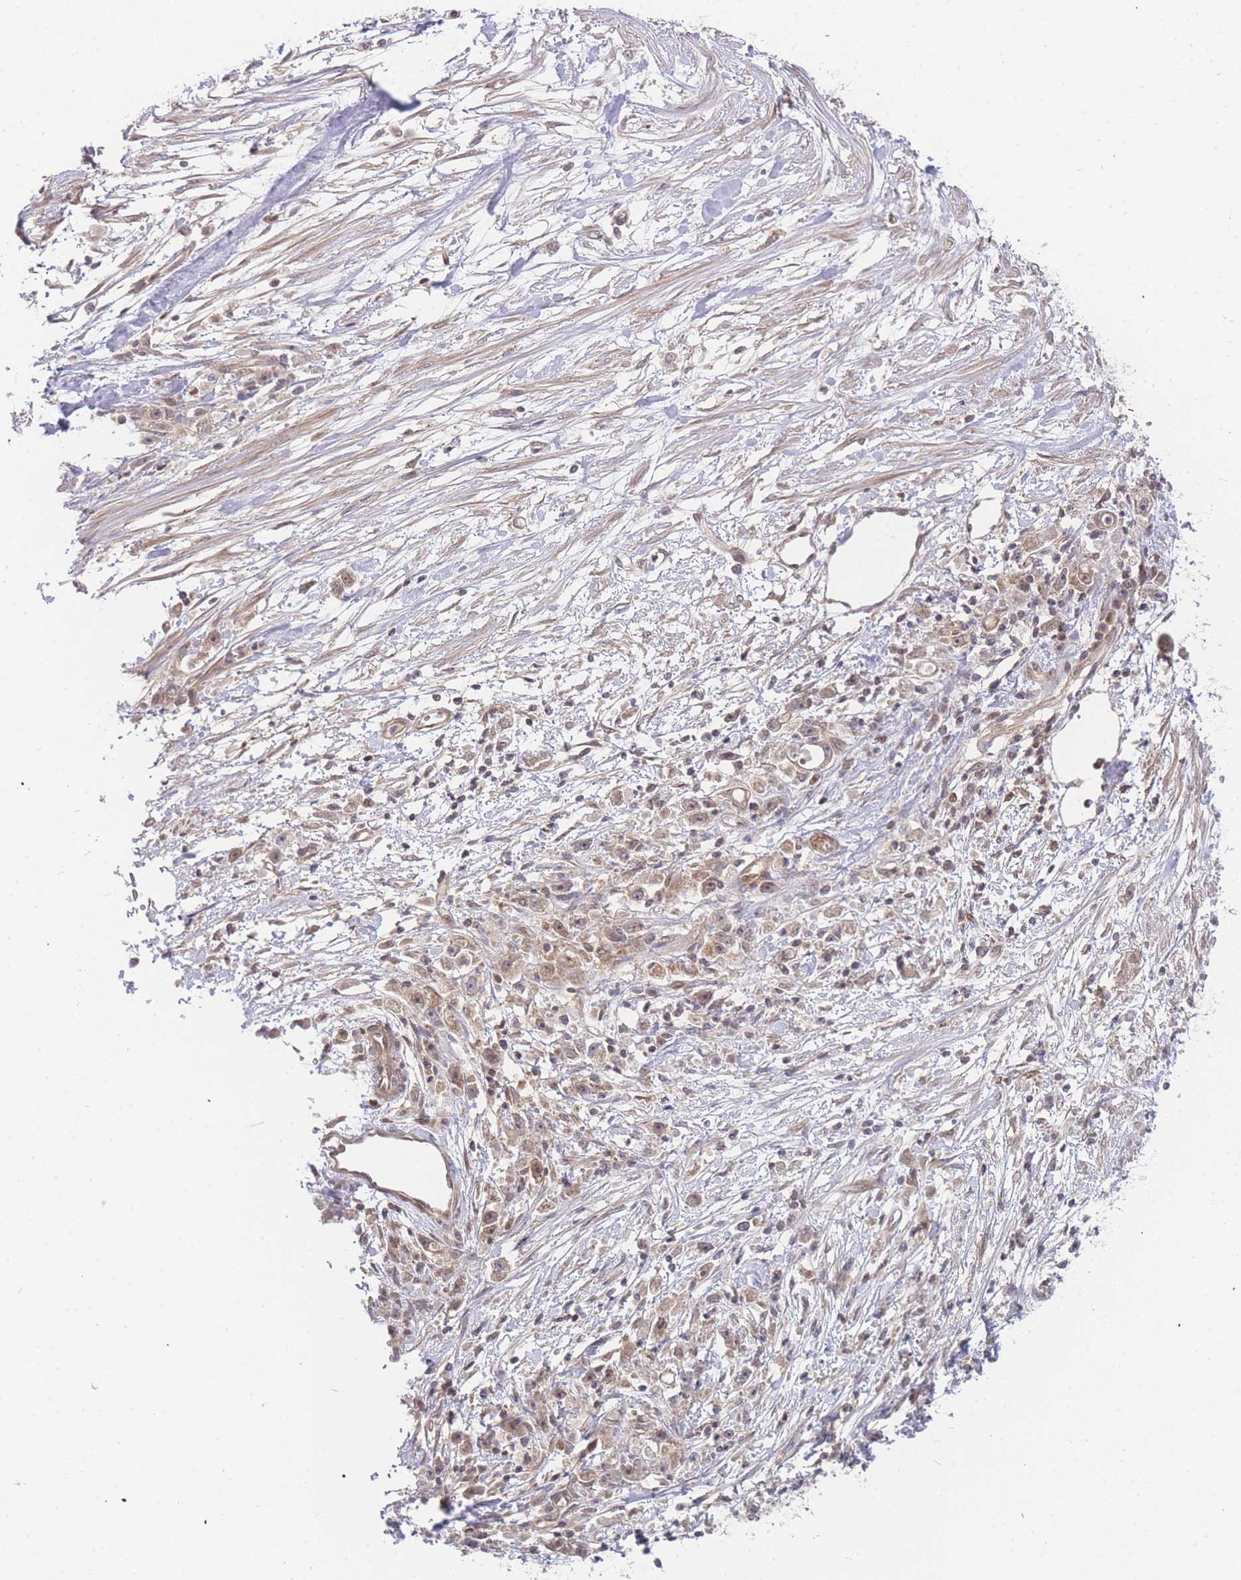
{"staining": {"intensity": "moderate", "quantity": ">75%", "location": "cytoplasmic/membranous,nuclear"}, "tissue": "stomach cancer", "cell_type": "Tumor cells", "image_type": "cancer", "snomed": [{"axis": "morphology", "description": "Adenocarcinoma, NOS"}, {"axis": "topography", "description": "Stomach"}], "caption": "Immunohistochemical staining of stomach cancer (adenocarcinoma) demonstrates medium levels of moderate cytoplasmic/membranous and nuclear positivity in approximately >75% of tumor cells. (DAB IHC, brown staining for protein, blue staining for nuclei).", "gene": "KIAA1191", "patient": {"sex": "female", "age": 59}}